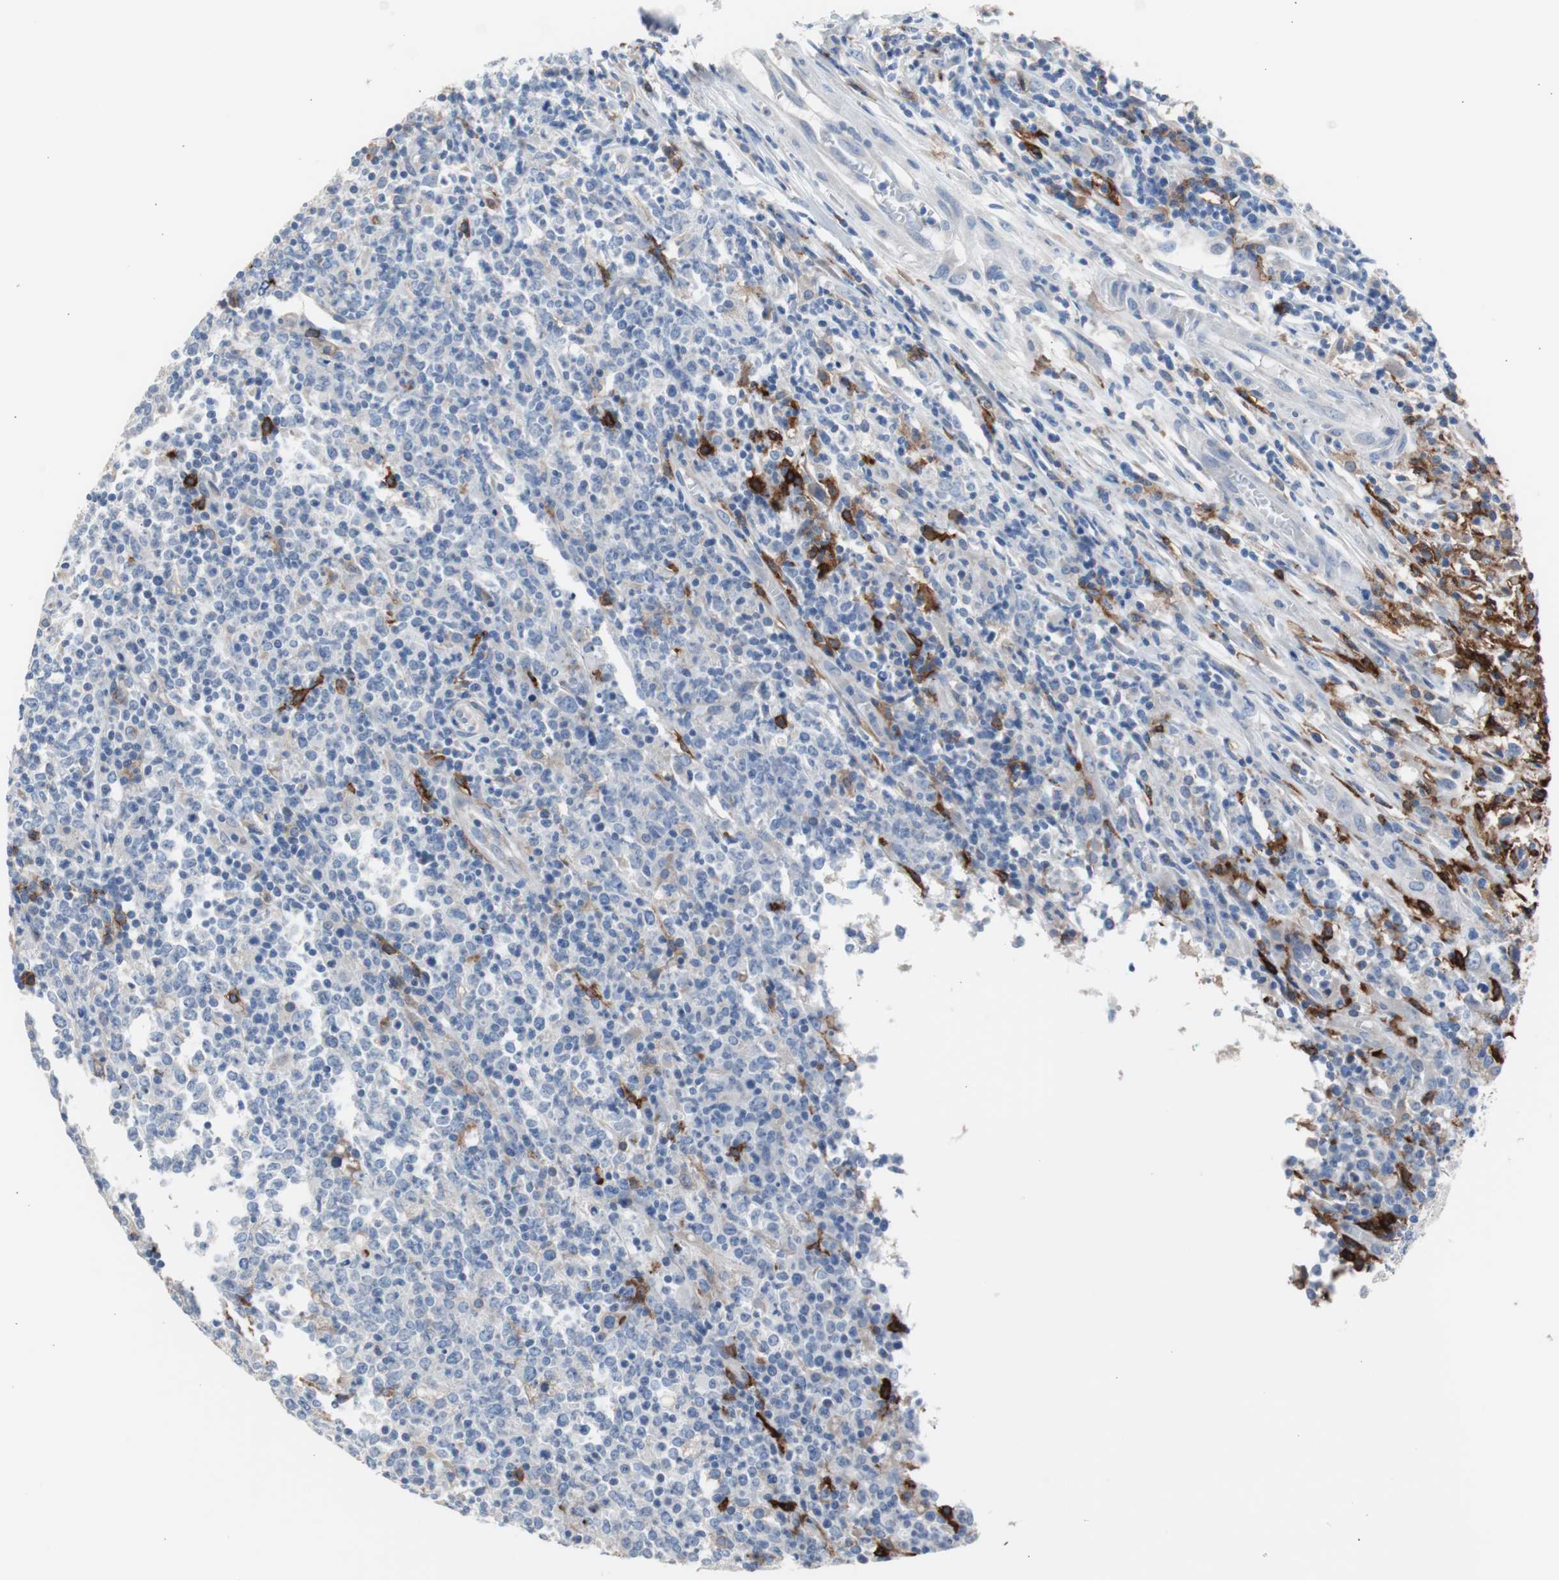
{"staining": {"intensity": "negative", "quantity": "none", "location": "none"}, "tissue": "lymphoma", "cell_type": "Tumor cells", "image_type": "cancer", "snomed": [{"axis": "morphology", "description": "Malignant lymphoma, non-Hodgkin's type, High grade"}, {"axis": "topography", "description": "Lymph node"}], "caption": "This photomicrograph is of lymphoma stained with IHC to label a protein in brown with the nuclei are counter-stained blue. There is no expression in tumor cells.", "gene": "FCGR2B", "patient": {"sex": "female", "age": 84}}